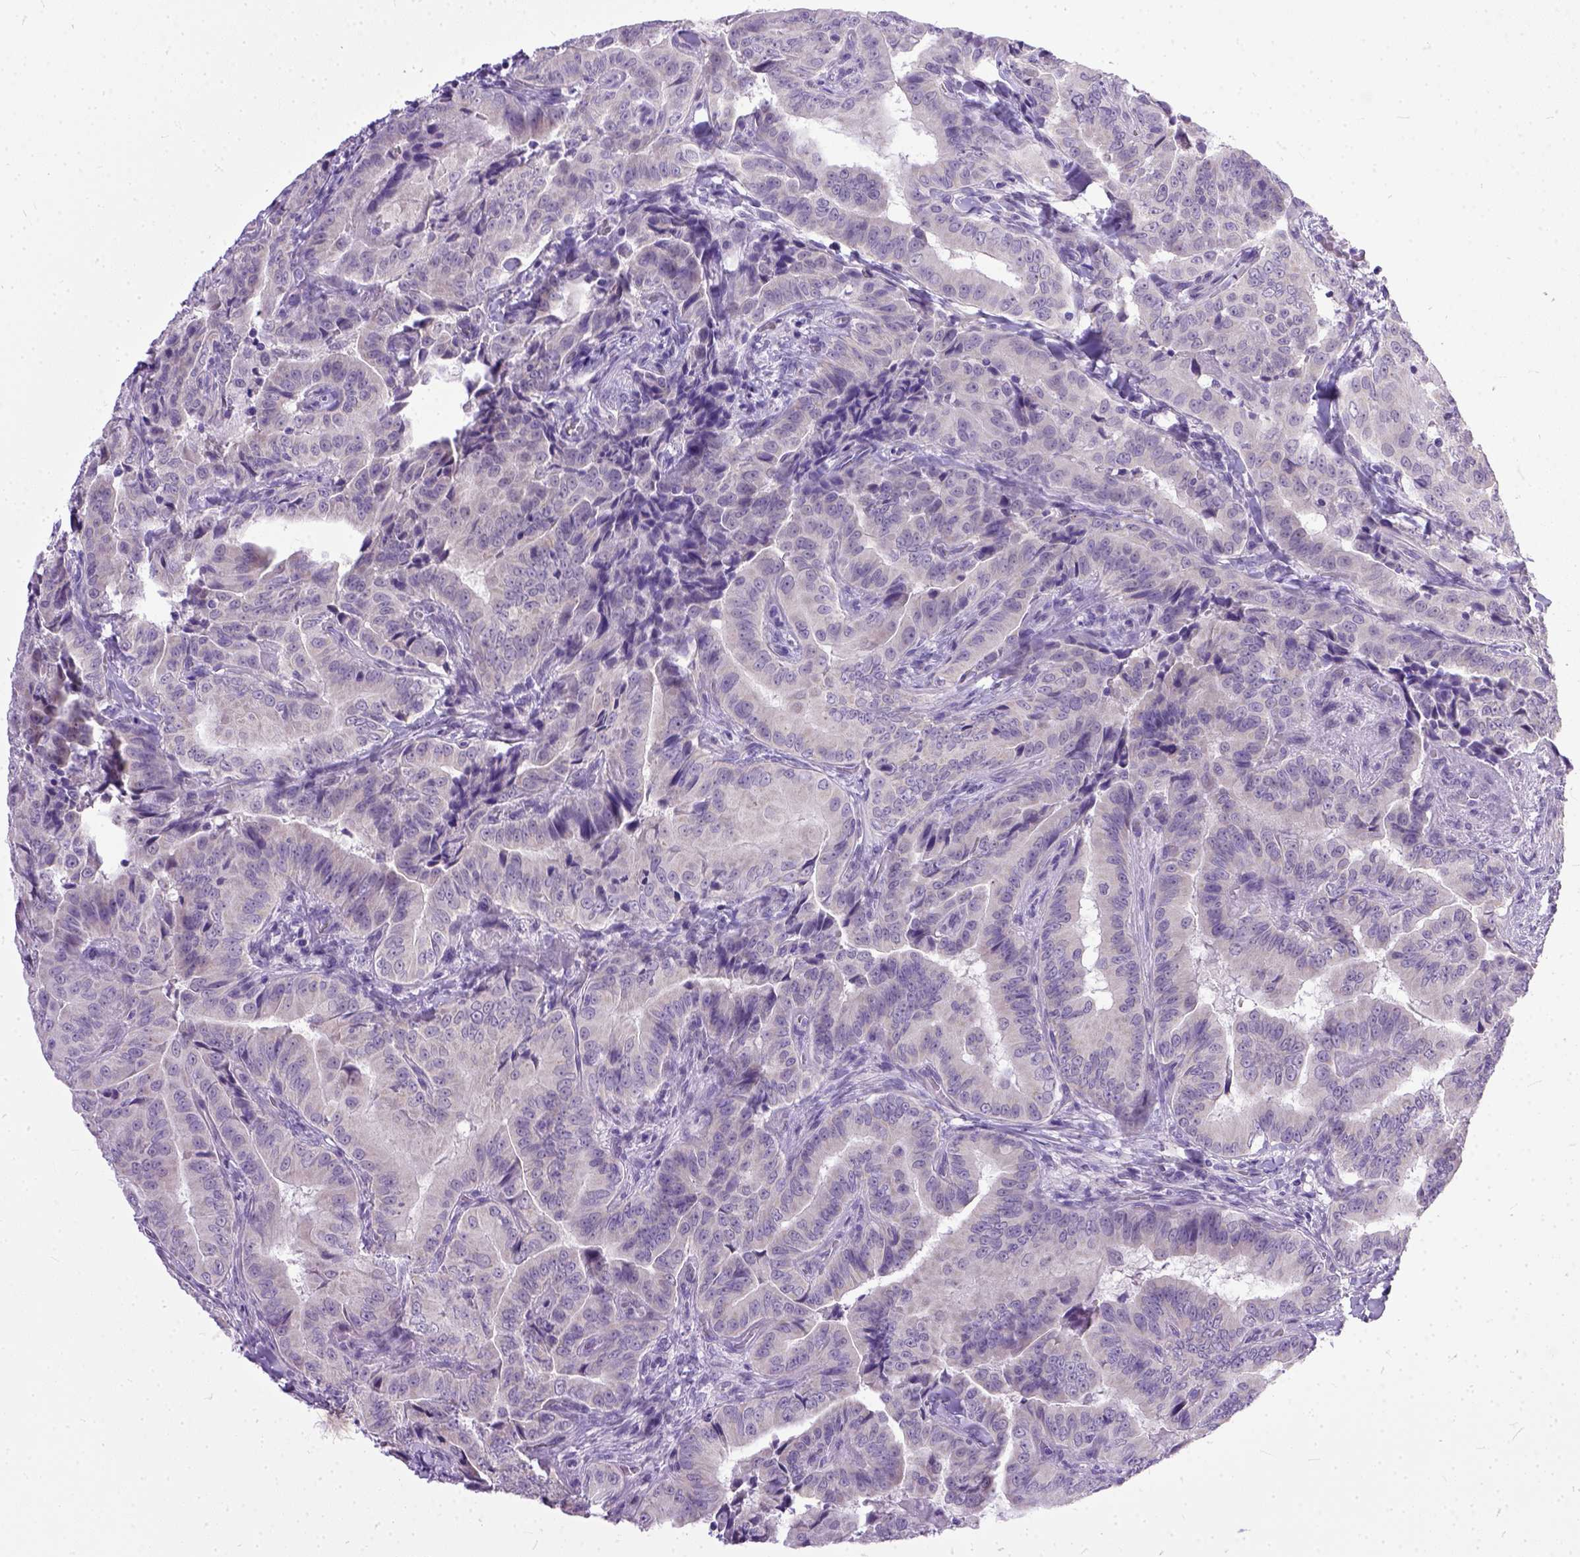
{"staining": {"intensity": "negative", "quantity": "none", "location": "none"}, "tissue": "thyroid cancer", "cell_type": "Tumor cells", "image_type": "cancer", "snomed": [{"axis": "morphology", "description": "Papillary adenocarcinoma, NOS"}, {"axis": "topography", "description": "Thyroid gland"}], "caption": "Immunohistochemistry micrograph of neoplastic tissue: human thyroid cancer stained with DAB reveals no significant protein expression in tumor cells.", "gene": "TCEAL7", "patient": {"sex": "male", "age": 61}}